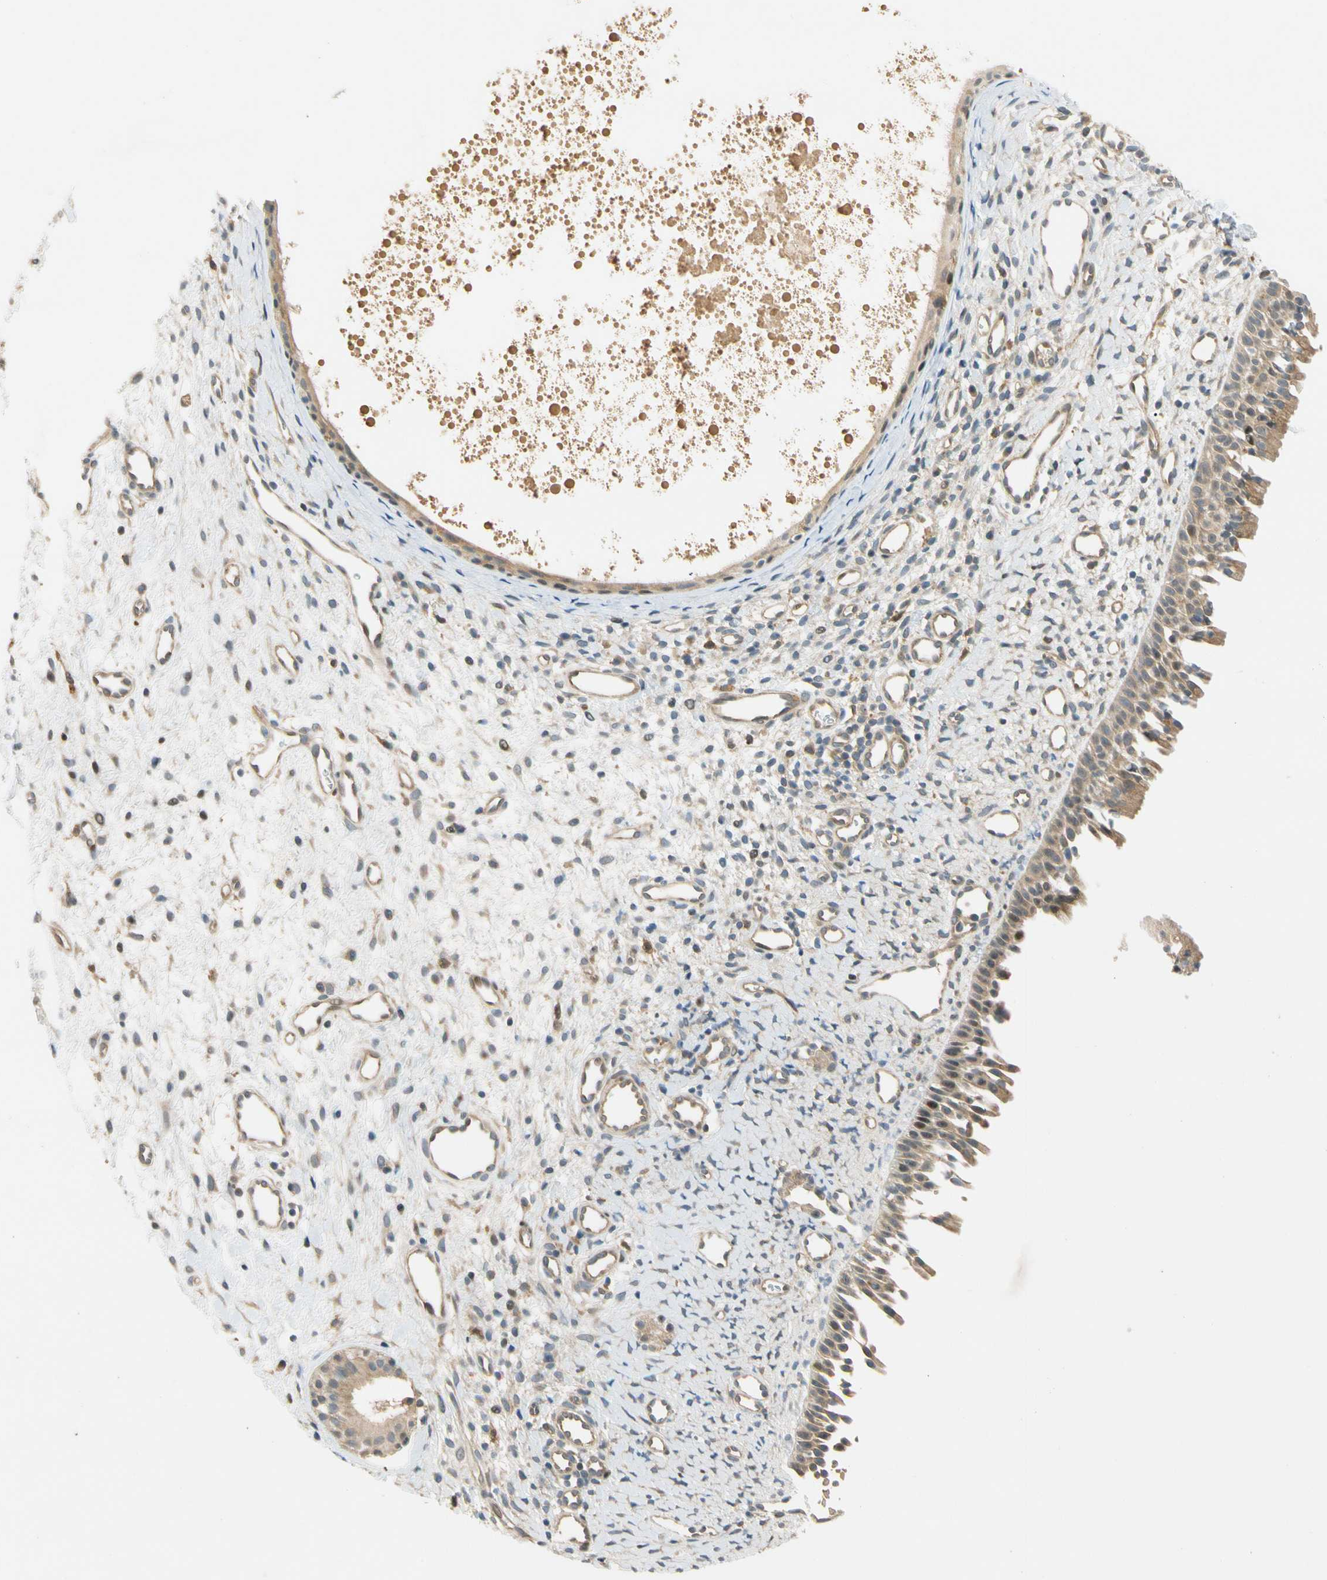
{"staining": {"intensity": "weak", "quantity": ">75%", "location": "cytoplasmic/membranous,nuclear"}, "tissue": "nasopharynx", "cell_type": "Respiratory epithelial cells", "image_type": "normal", "snomed": [{"axis": "morphology", "description": "Normal tissue, NOS"}, {"axis": "topography", "description": "Nasopharynx"}], "caption": "Nasopharynx was stained to show a protein in brown. There is low levels of weak cytoplasmic/membranous,nuclear staining in approximately >75% of respiratory epithelial cells. (IHC, brightfield microscopy, high magnification).", "gene": "GATD1", "patient": {"sex": "male", "age": 22}}